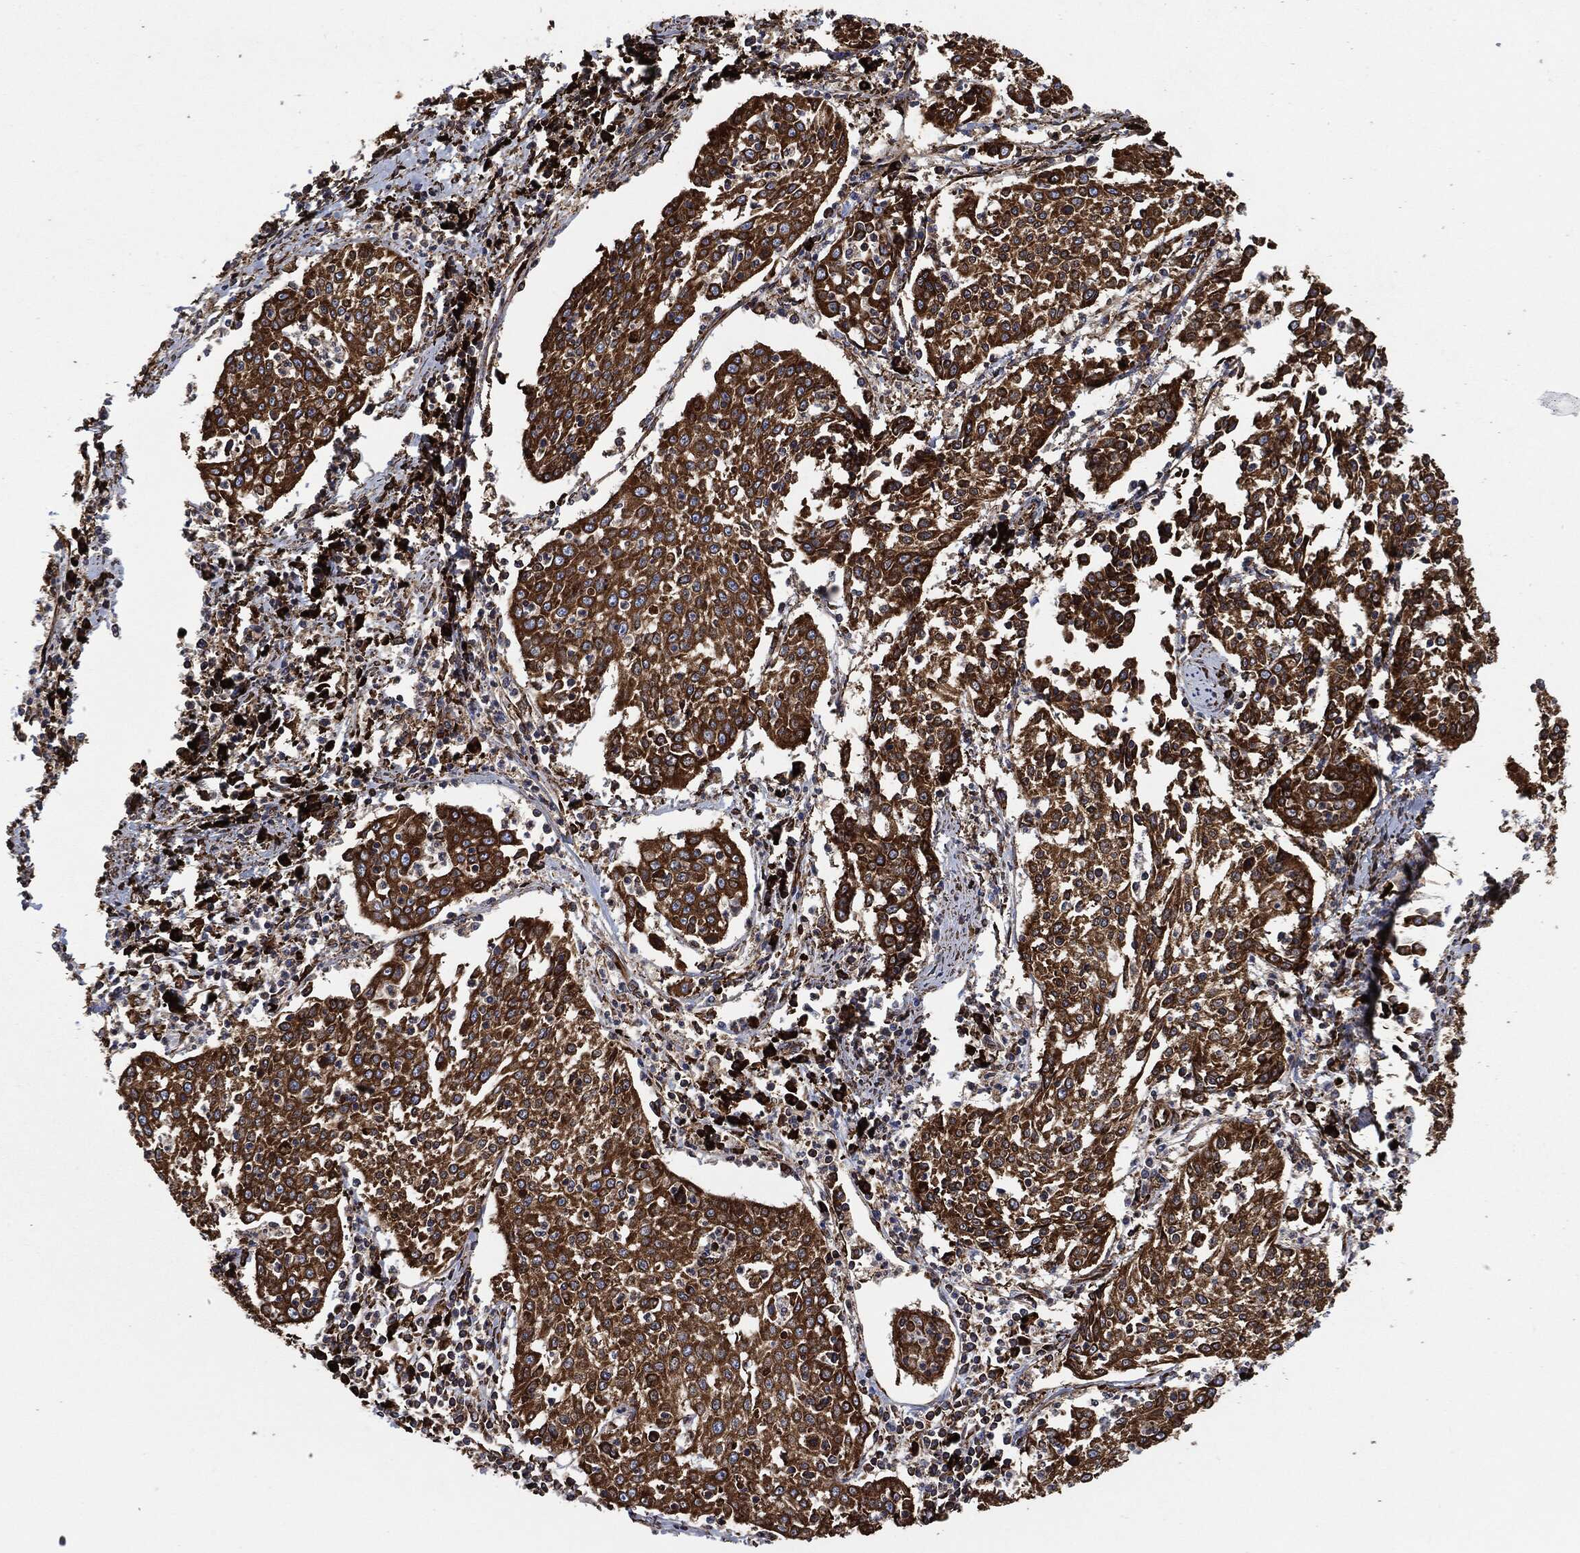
{"staining": {"intensity": "strong", "quantity": ">75%", "location": "cytoplasmic/membranous"}, "tissue": "cervical cancer", "cell_type": "Tumor cells", "image_type": "cancer", "snomed": [{"axis": "morphology", "description": "Squamous cell carcinoma, NOS"}, {"axis": "topography", "description": "Cervix"}], "caption": "About >75% of tumor cells in cervical cancer (squamous cell carcinoma) exhibit strong cytoplasmic/membranous protein staining as visualized by brown immunohistochemical staining.", "gene": "AMFR", "patient": {"sex": "female", "age": 41}}